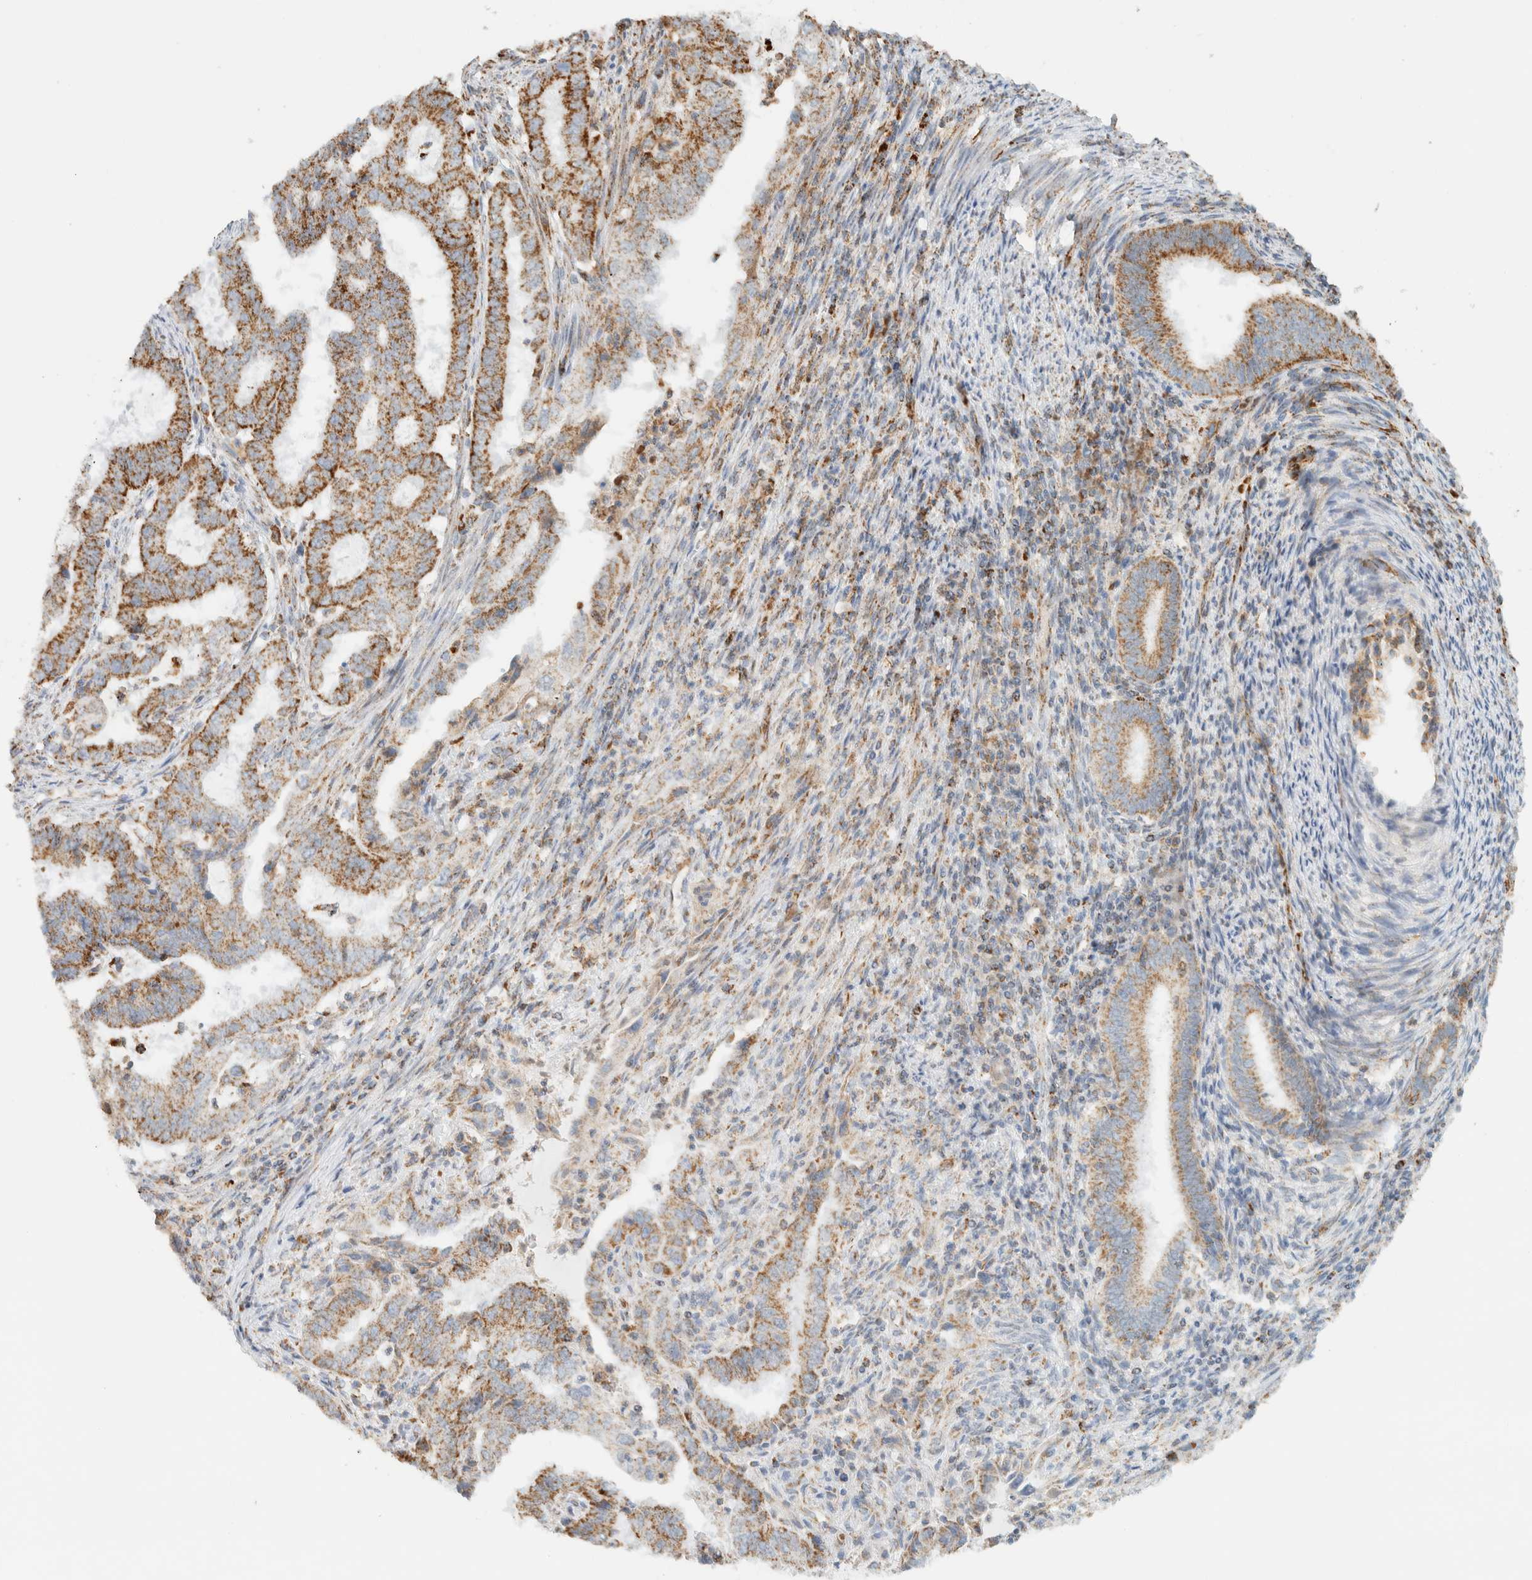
{"staining": {"intensity": "moderate", "quantity": ">75%", "location": "cytoplasmic/membranous"}, "tissue": "endometrial cancer", "cell_type": "Tumor cells", "image_type": "cancer", "snomed": [{"axis": "morphology", "description": "Adenocarcinoma, NOS"}, {"axis": "topography", "description": "Endometrium"}], "caption": "About >75% of tumor cells in adenocarcinoma (endometrial) show moderate cytoplasmic/membranous protein staining as visualized by brown immunohistochemical staining.", "gene": "KIFAP3", "patient": {"sex": "female", "age": 51}}